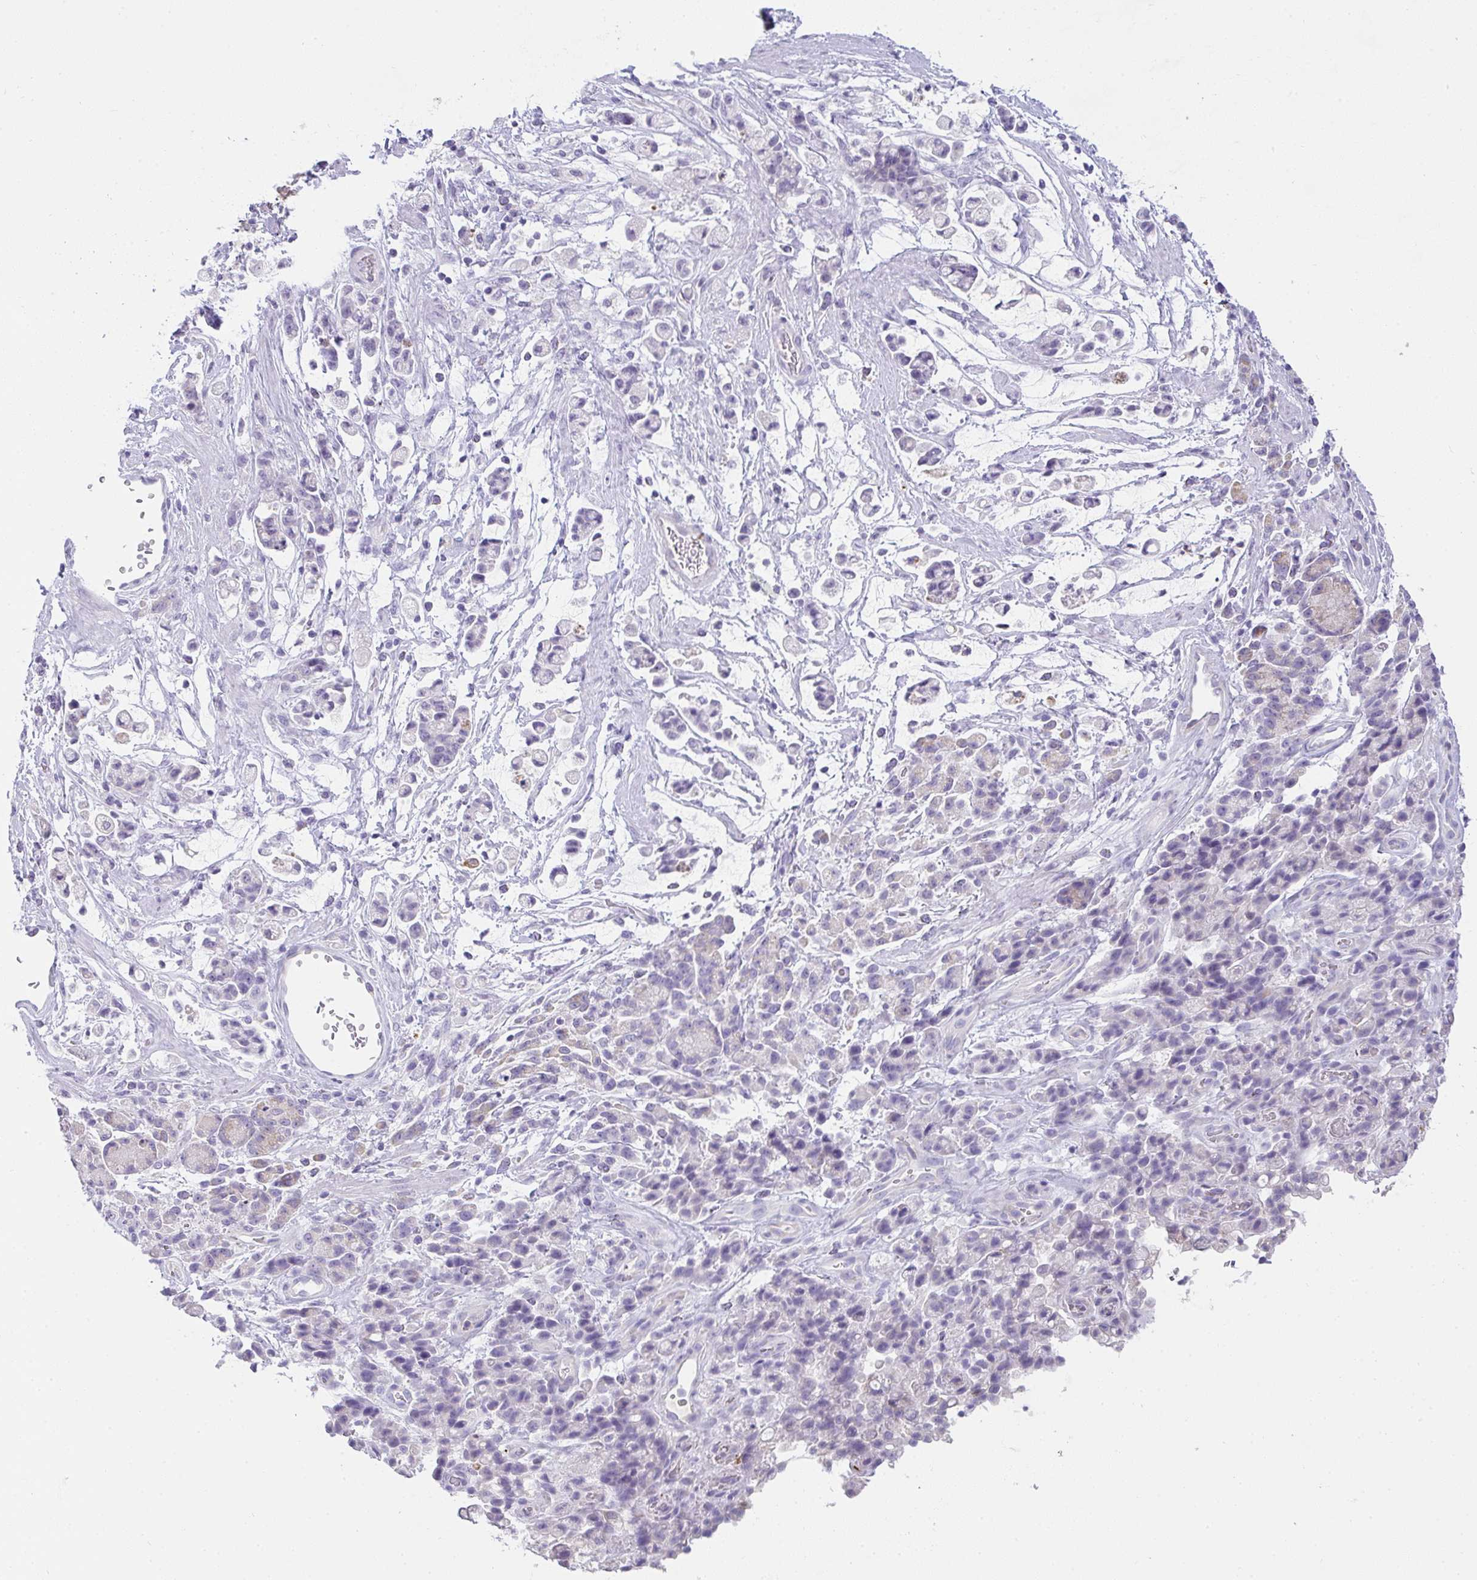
{"staining": {"intensity": "negative", "quantity": "none", "location": "none"}, "tissue": "stomach cancer", "cell_type": "Tumor cells", "image_type": "cancer", "snomed": [{"axis": "morphology", "description": "Adenocarcinoma, NOS"}, {"axis": "topography", "description": "Stomach"}], "caption": "A micrograph of stomach cancer (adenocarcinoma) stained for a protein displays no brown staining in tumor cells.", "gene": "COX7B", "patient": {"sex": "female", "age": 60}}